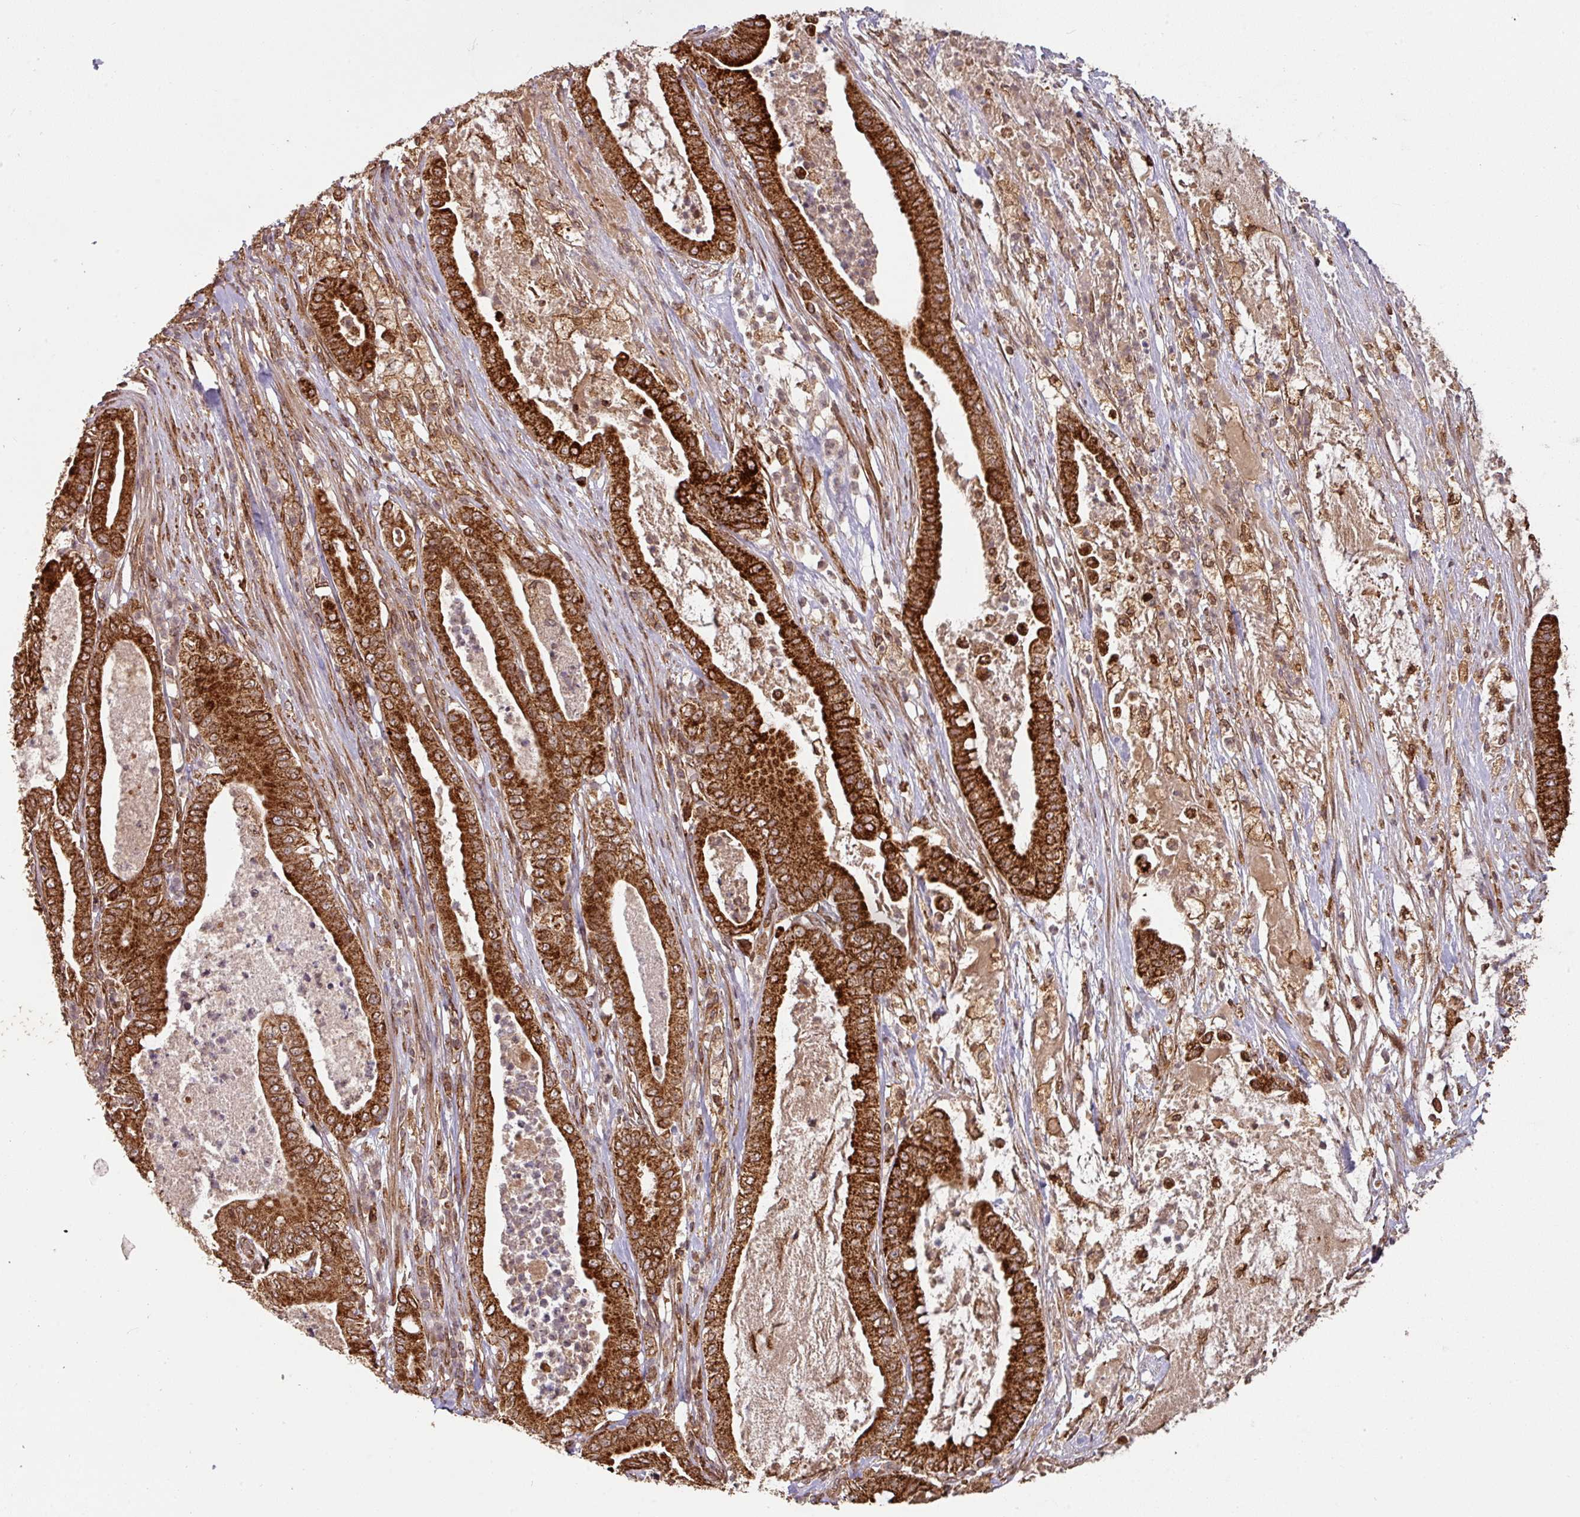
{"staining": {"intensity": "strong", "quantity": ">75%", "location": "cytoplasmic/membranous"}, "tissue": "pancreatic cancer", "cell_type": "Tumor cells", "image_type": "cancer", "snomed": [{"axis": "morphology", "description": "Adenocarcinoma, NOS"}, {"axis": "topography", "description": "Pancreas"}], "caption": "Immunohistochemistry (IHC) (DAB) staining of adenocarcinoma (pancreatic) demonstrates strong cytoplasmic/membranous protein staining in about >75% of tumor cells. (DAB (3,3'-diaminobenzidine) = brown stain, brightfield microscopy at high magnification).", "gene": "TRAP1", "patient": {"sex": "male", "age": 71}}